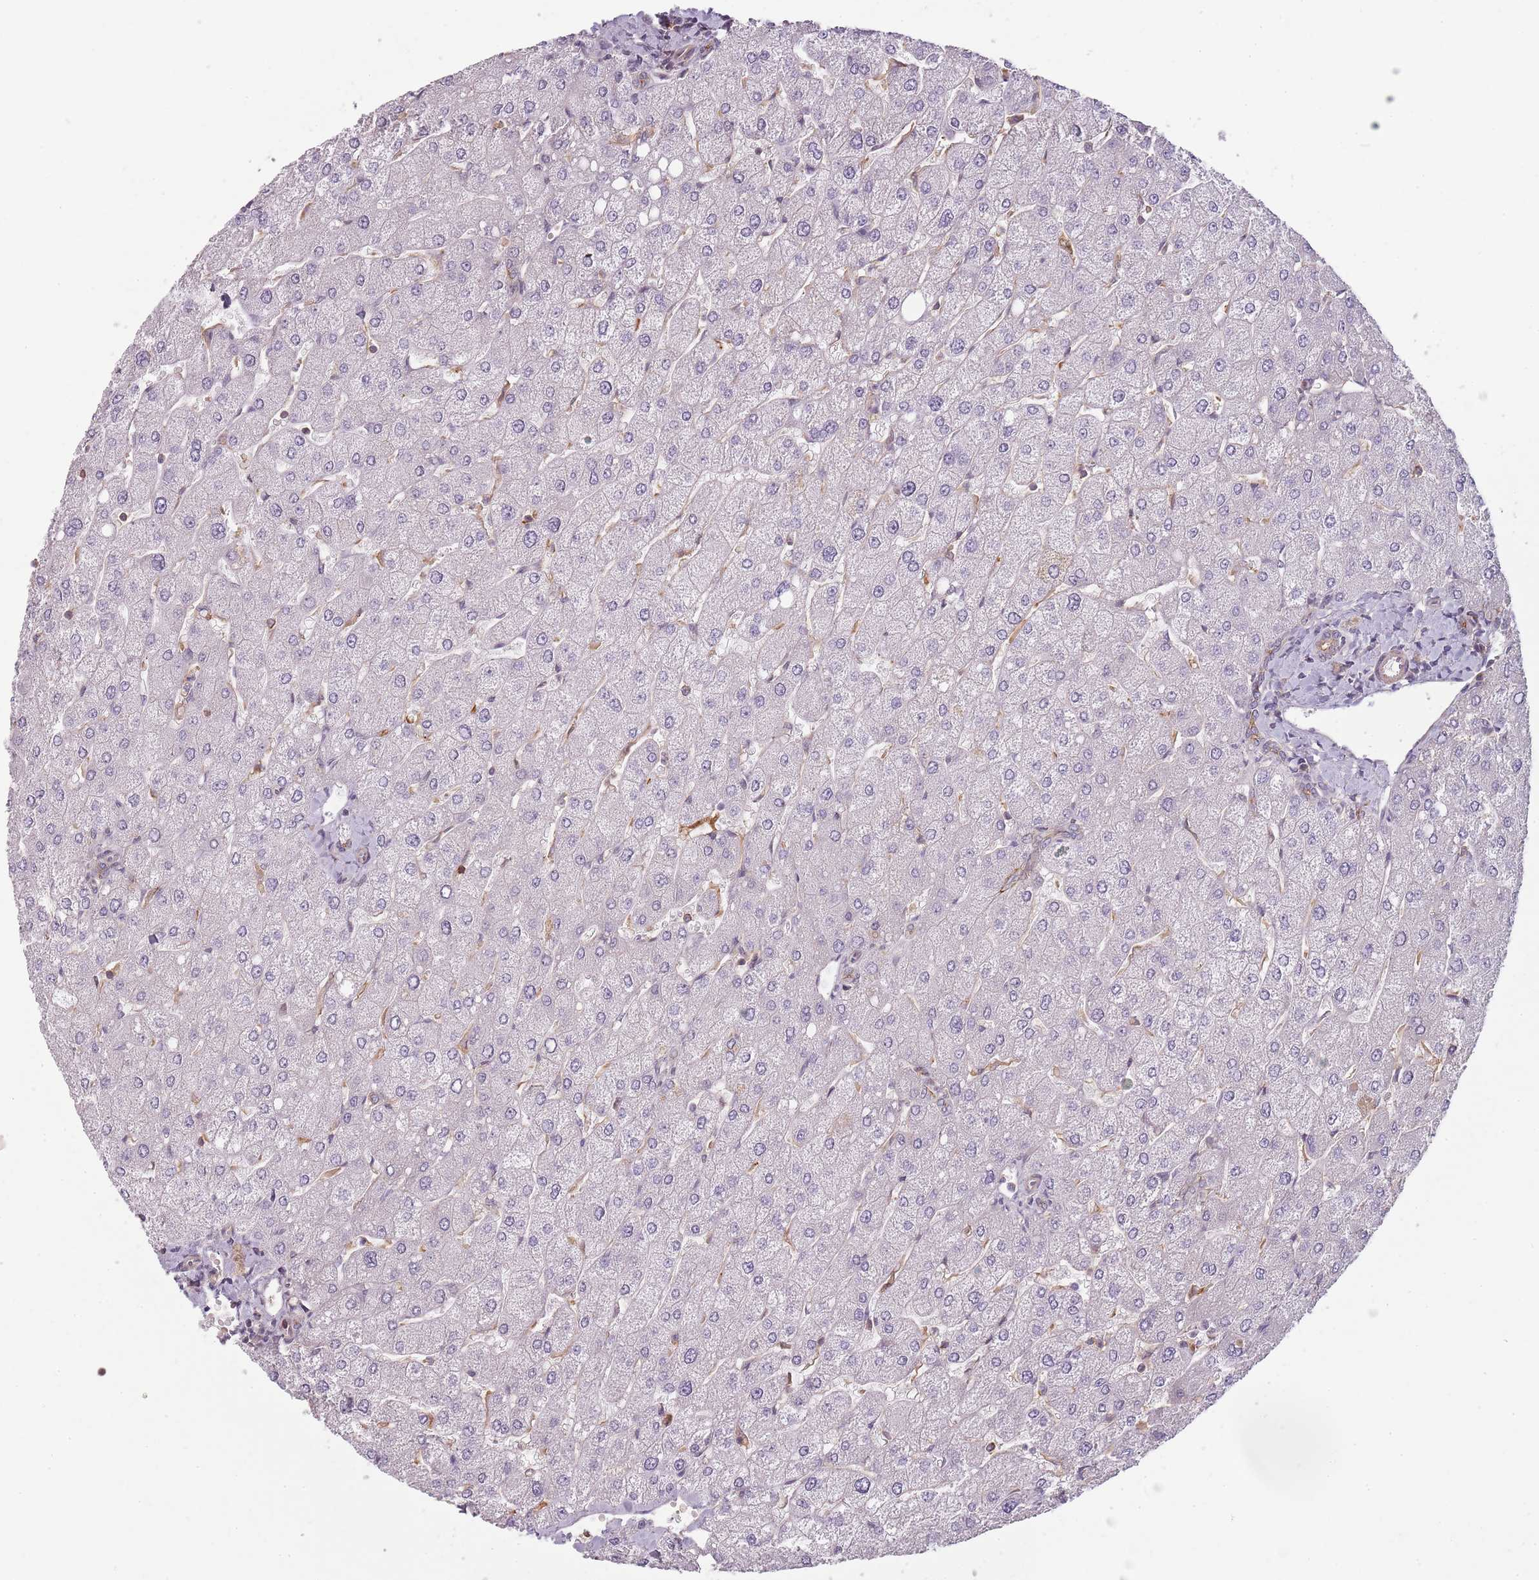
{"staining": {"intensity": "negative", "quantity": "none", "location": "none"}, "tissue": "liver", "cell_type": "Cholangiocytes", "image_type": "normal", "snomed": [{"axis": "morphology", "description": "Normal tissue, NOS"}, {"axis": "topography", "description": "Liver"}], "caption": "This is an immunohistochemistry (IHC) micrograph of normal liver. There is no expression in cholangiocytes.", "gene": "PPP1R14C", "patient": {"sex": "male", "age": 55}}